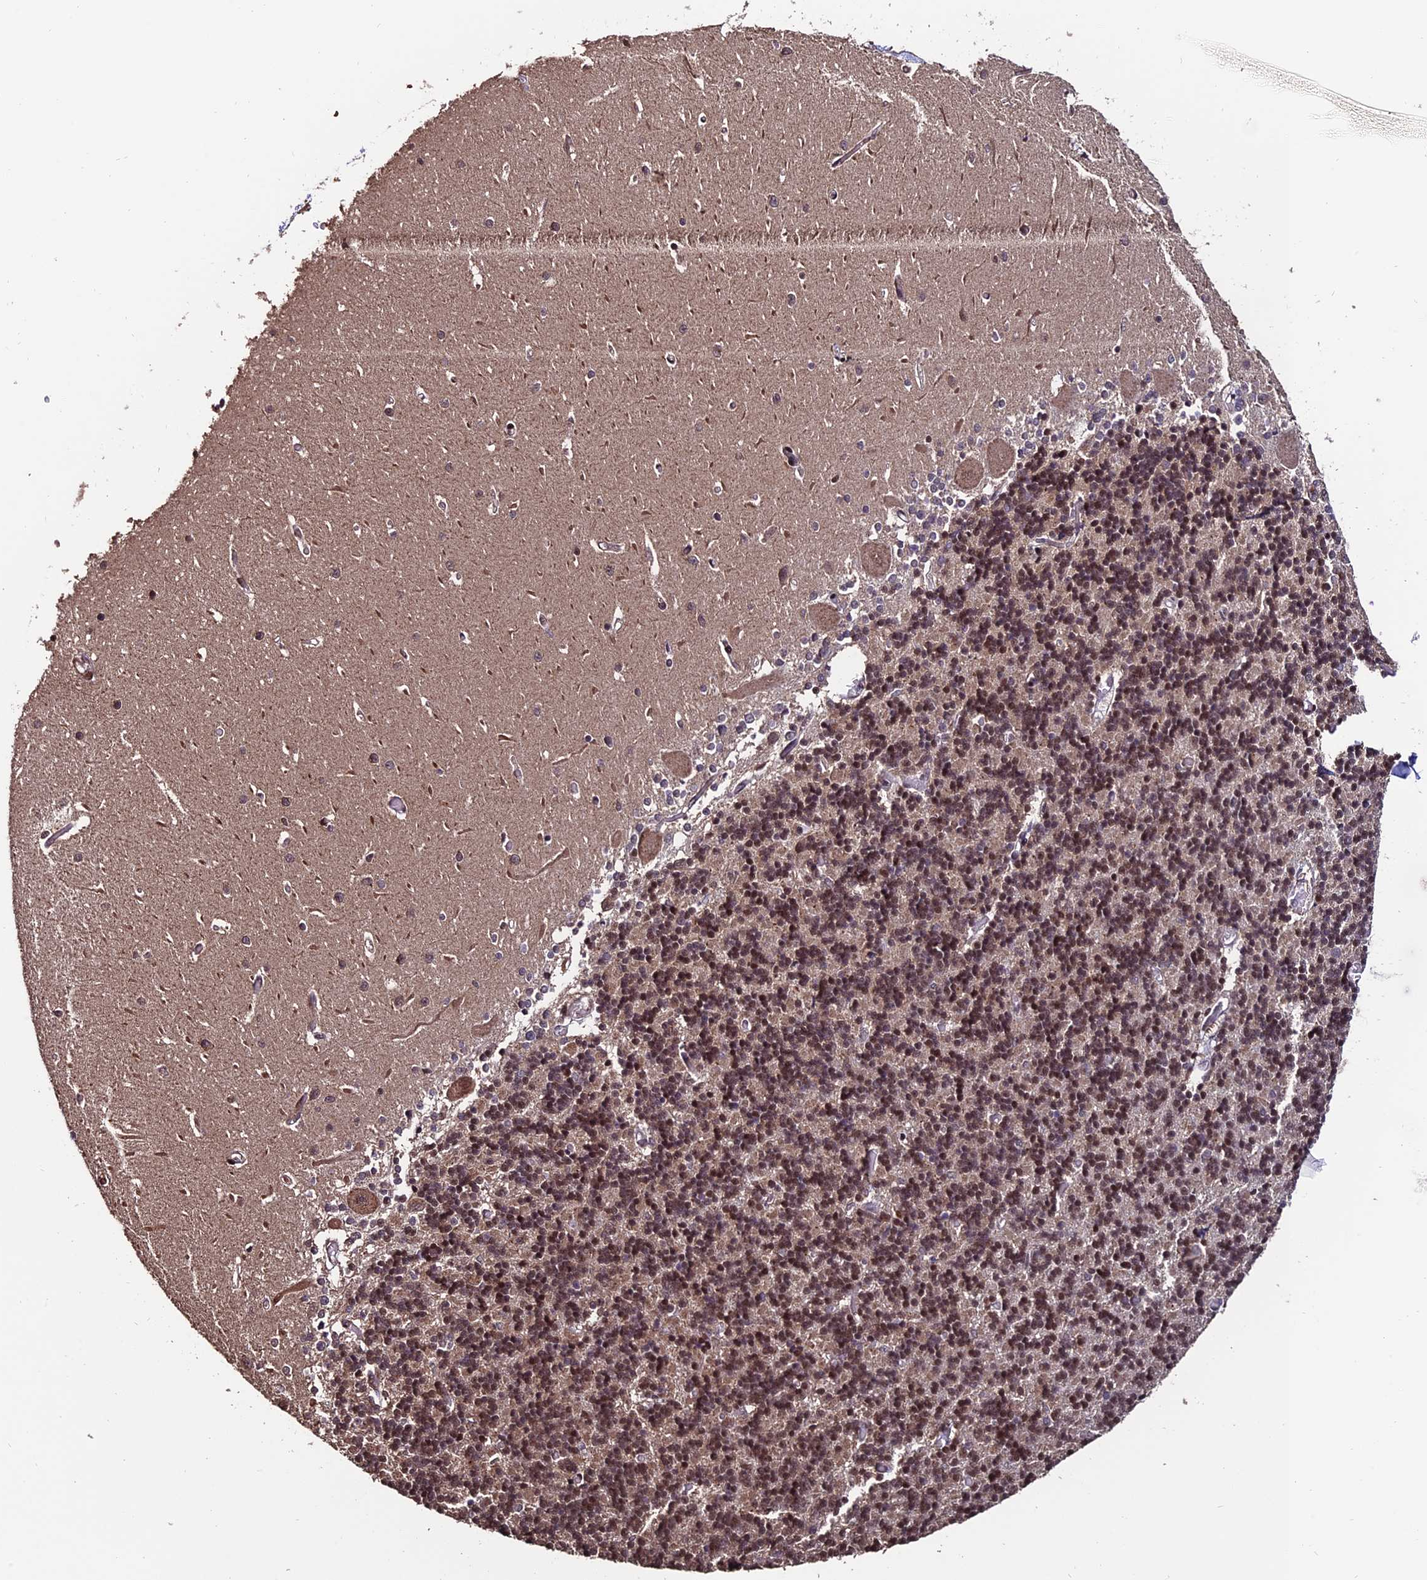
{"staining": {"intensity": "moderate", "quantity": "25%-75%", "location": "nuclear"}, "tissue": "cerebellum", "cell_type": "Cells in granular layer", "image_type": "normal", "snomed": [{"axis": "morphology", "description": "Normal tissue, NOS"}, {"axis": "topography", "description": "Cerebellum"}], "caption": "High-magnification brightfield microscopy of normal cerebellum stained with DAB (brown) and counterstained with hematoxylin (blue). cells in granular layer exhibit moderate nuclear expression is present in about25%-75% of cells.", "gene": "CABIN1", "patient": {"sex": "male", "age": 37}}